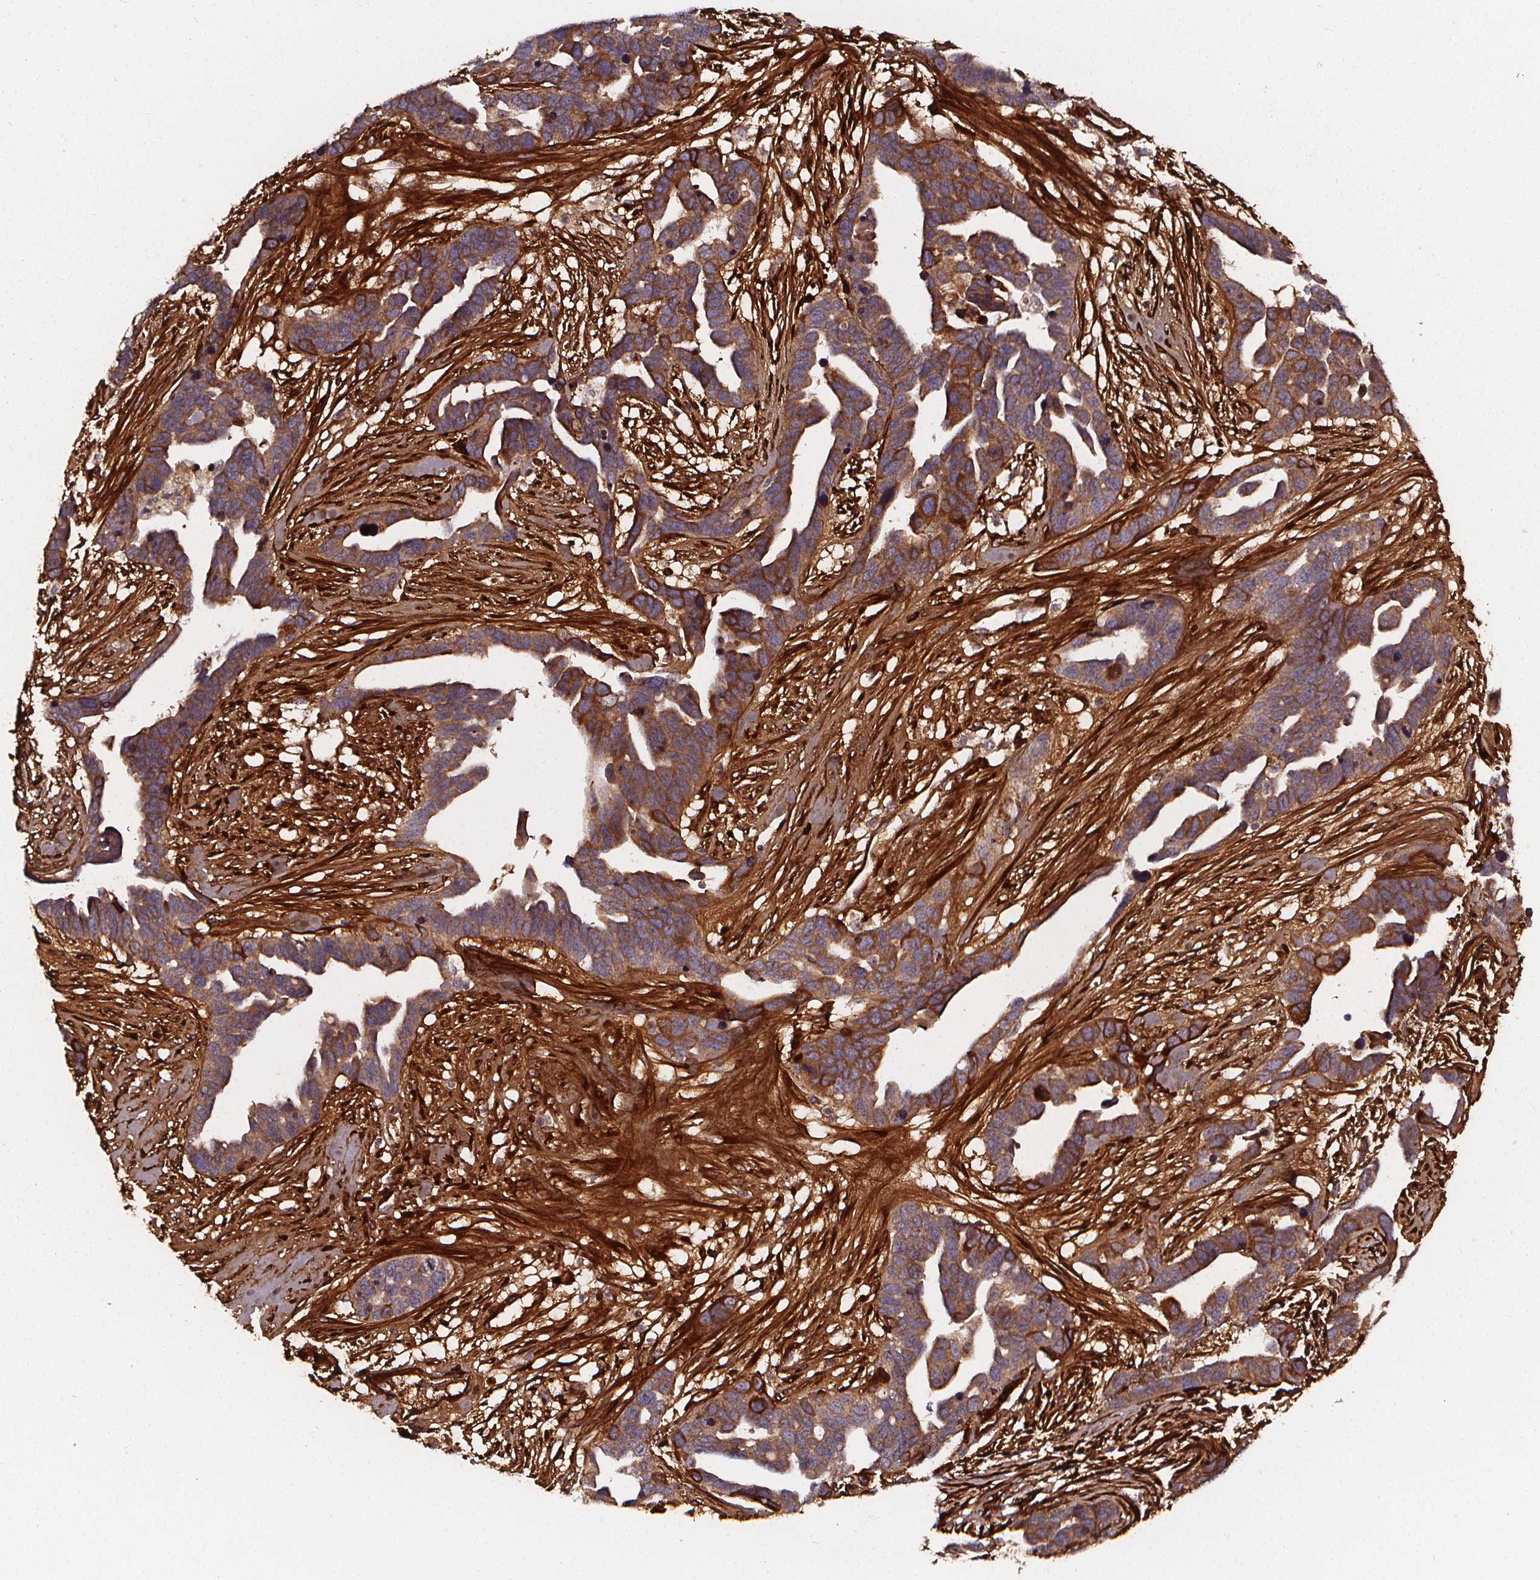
{"staining": {"intensity": "moderate", "quantity": ">75%", "location": "cytoplasmic/membranous"}, "tissue": "ovarian cancer", "cell_type": "Tumor cells", "image_type": "cancer", "snomed": [{"axis": "morphology", "description": "Cystadenocarcinoma, serous, NOS"}, {"axis": "topography", "description": "Ovary"}], "caption": "Immunohistochemical staining of ovarian serous cystadenocarcinoma exhibits medium levels of moderate cytoplasmic/membranous expression in approximately >75% of tumor cells. The protein is shown in brown color, while the nuclei are stained blue.", "gene": "AEBP1", "patient": {"sex": "female", "age": 54}}